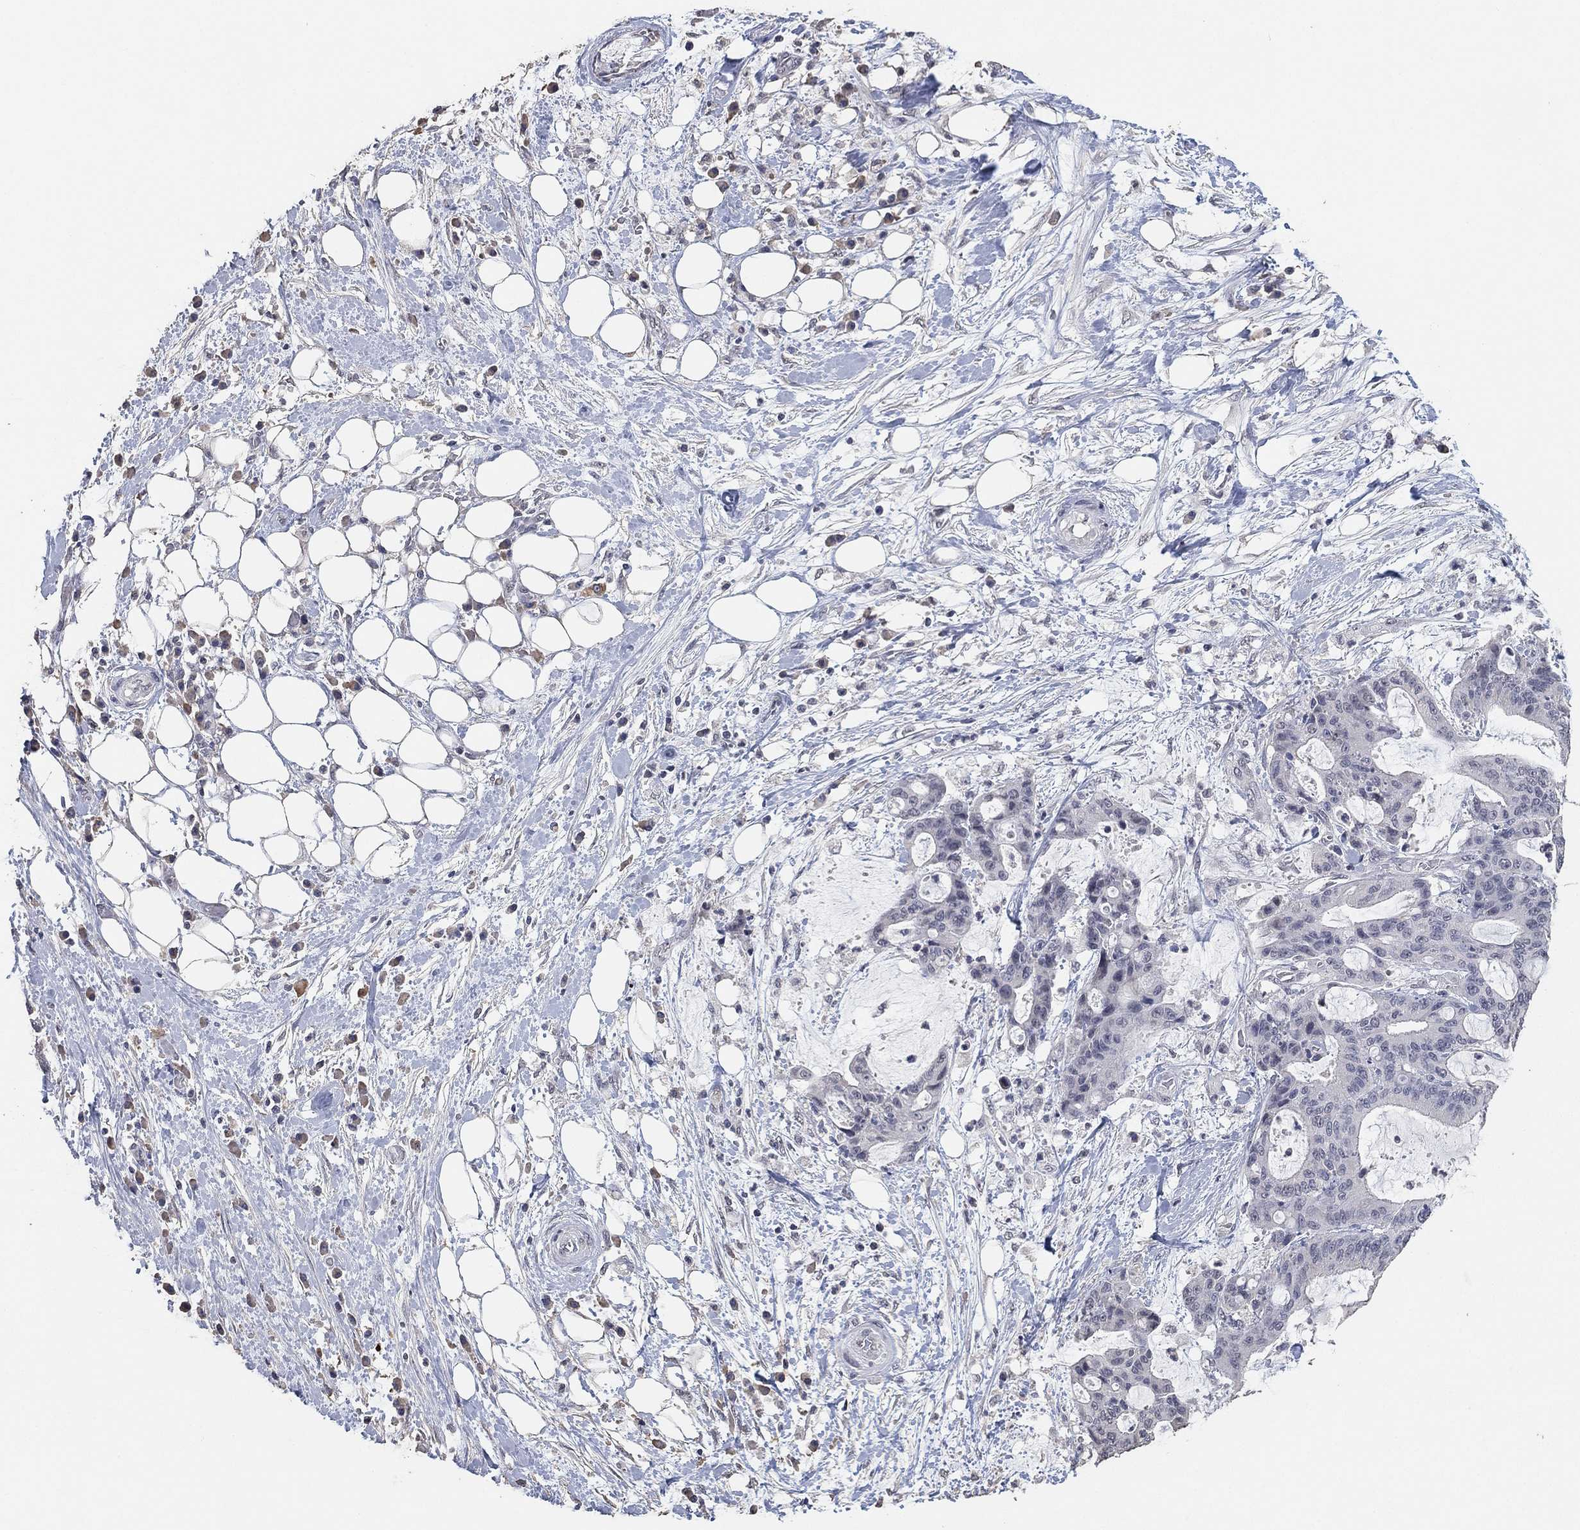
{"staining": {"intensity": "negative", "quantity": "none", "location": "none"}, "tissue": "liver cancer", "cell_type": "Tumor cells", "image_type": "cancer", "snomed": [{"axis": "morphology", "description": "Cholangiocarcinoma"}, {"axis": "topography", "description": "Liver"}], "caption": "A histopathology image of liver cancer (cholangiocarcinoma) stained for a protein reveals no brown staining in tumor cells.", "gene": "DSG1", "patient": {"sex": "female", "age": 73}}